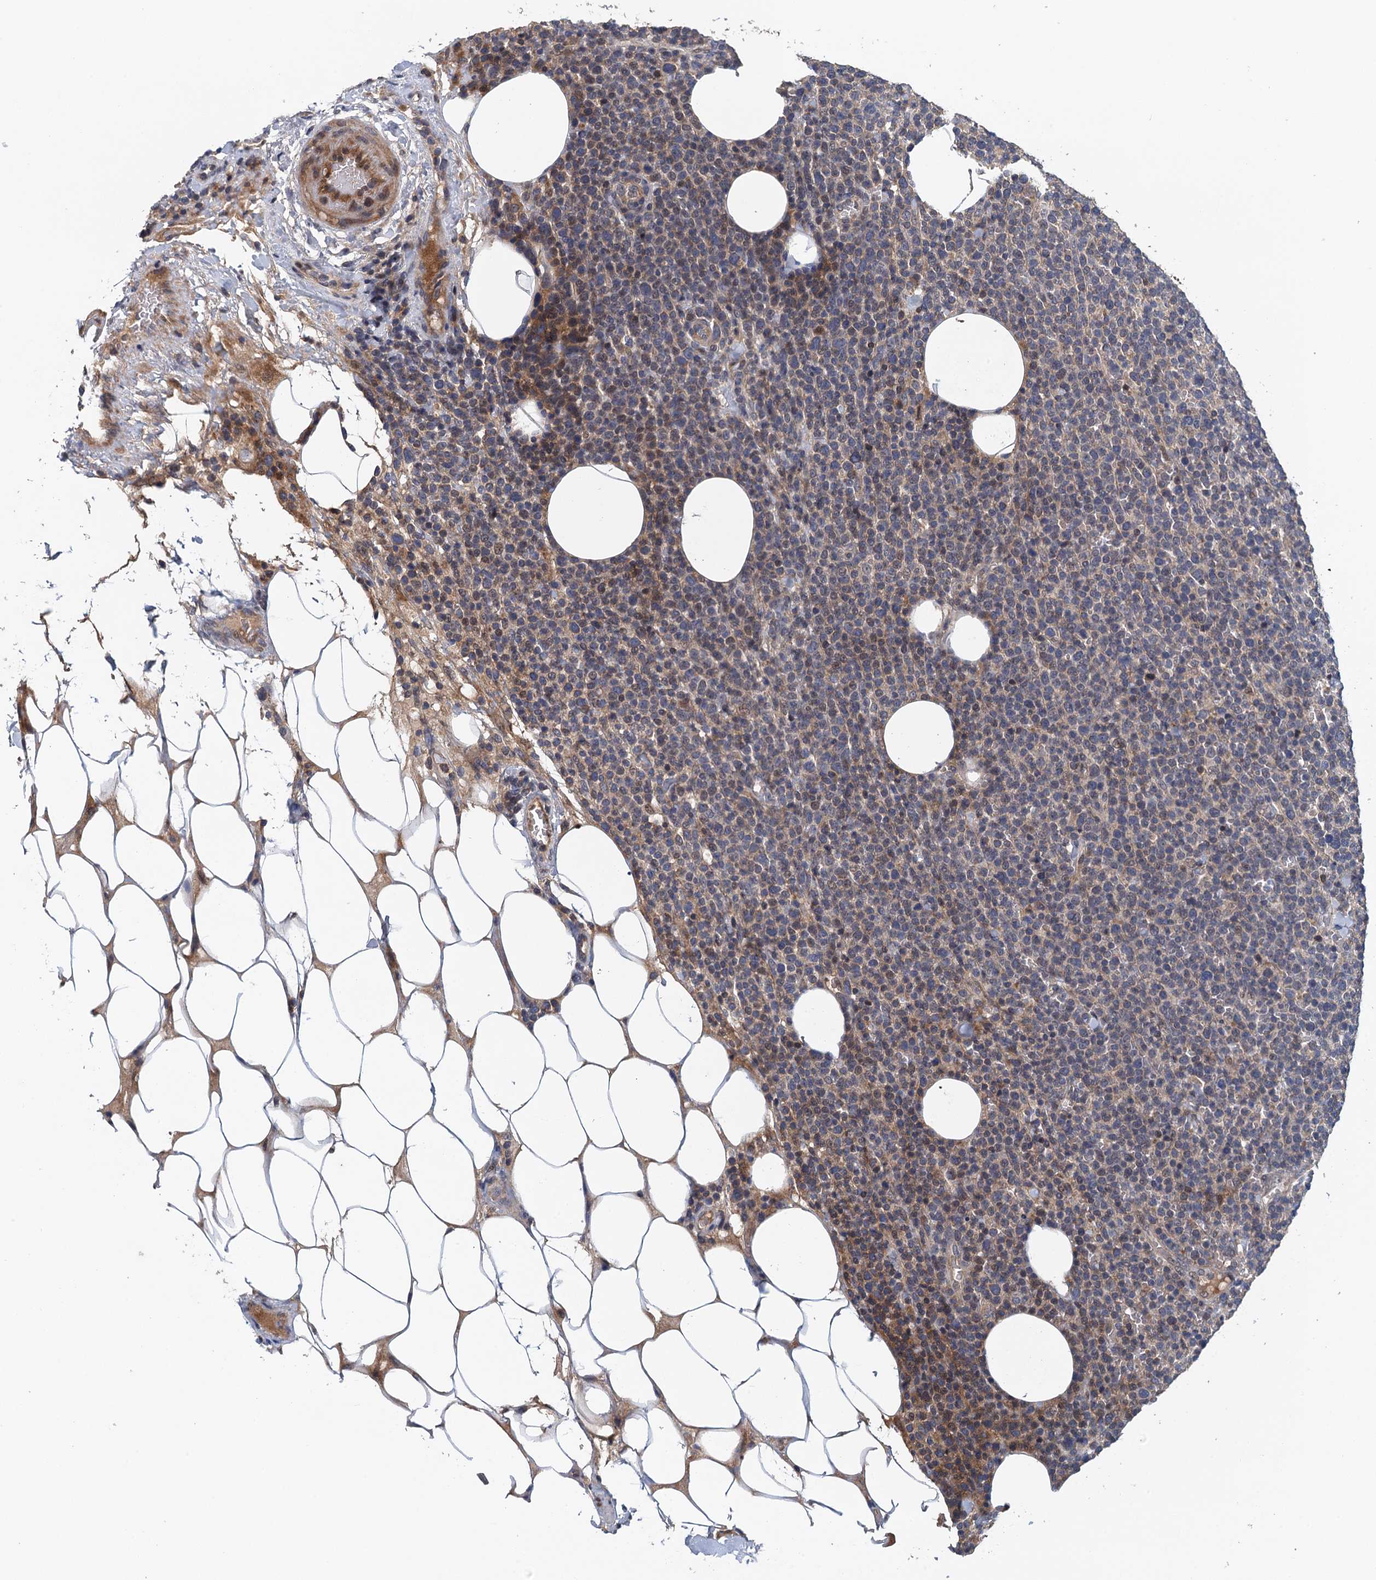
{"staining": {"intensity": "weak", "quantity": "<25%", "location": "cytoplasmic/membranous"}, "tissue": "lymphoma", "cell_type": "Tumor cells", "image_type": "cancer", "snomed": [{"axis": "morphology", "description": "Malignant lymphoma, non-Hodgkin's type, High grade"}, {"axis": "topography", "description": "Lymph node"}], "caption": "The image displays no staining of tumor cells in malignant lymphoma, non-Hodgkin's type (high-grade).", "gene": "MDM1", "patient": {"sex": "male", "age": 61}}